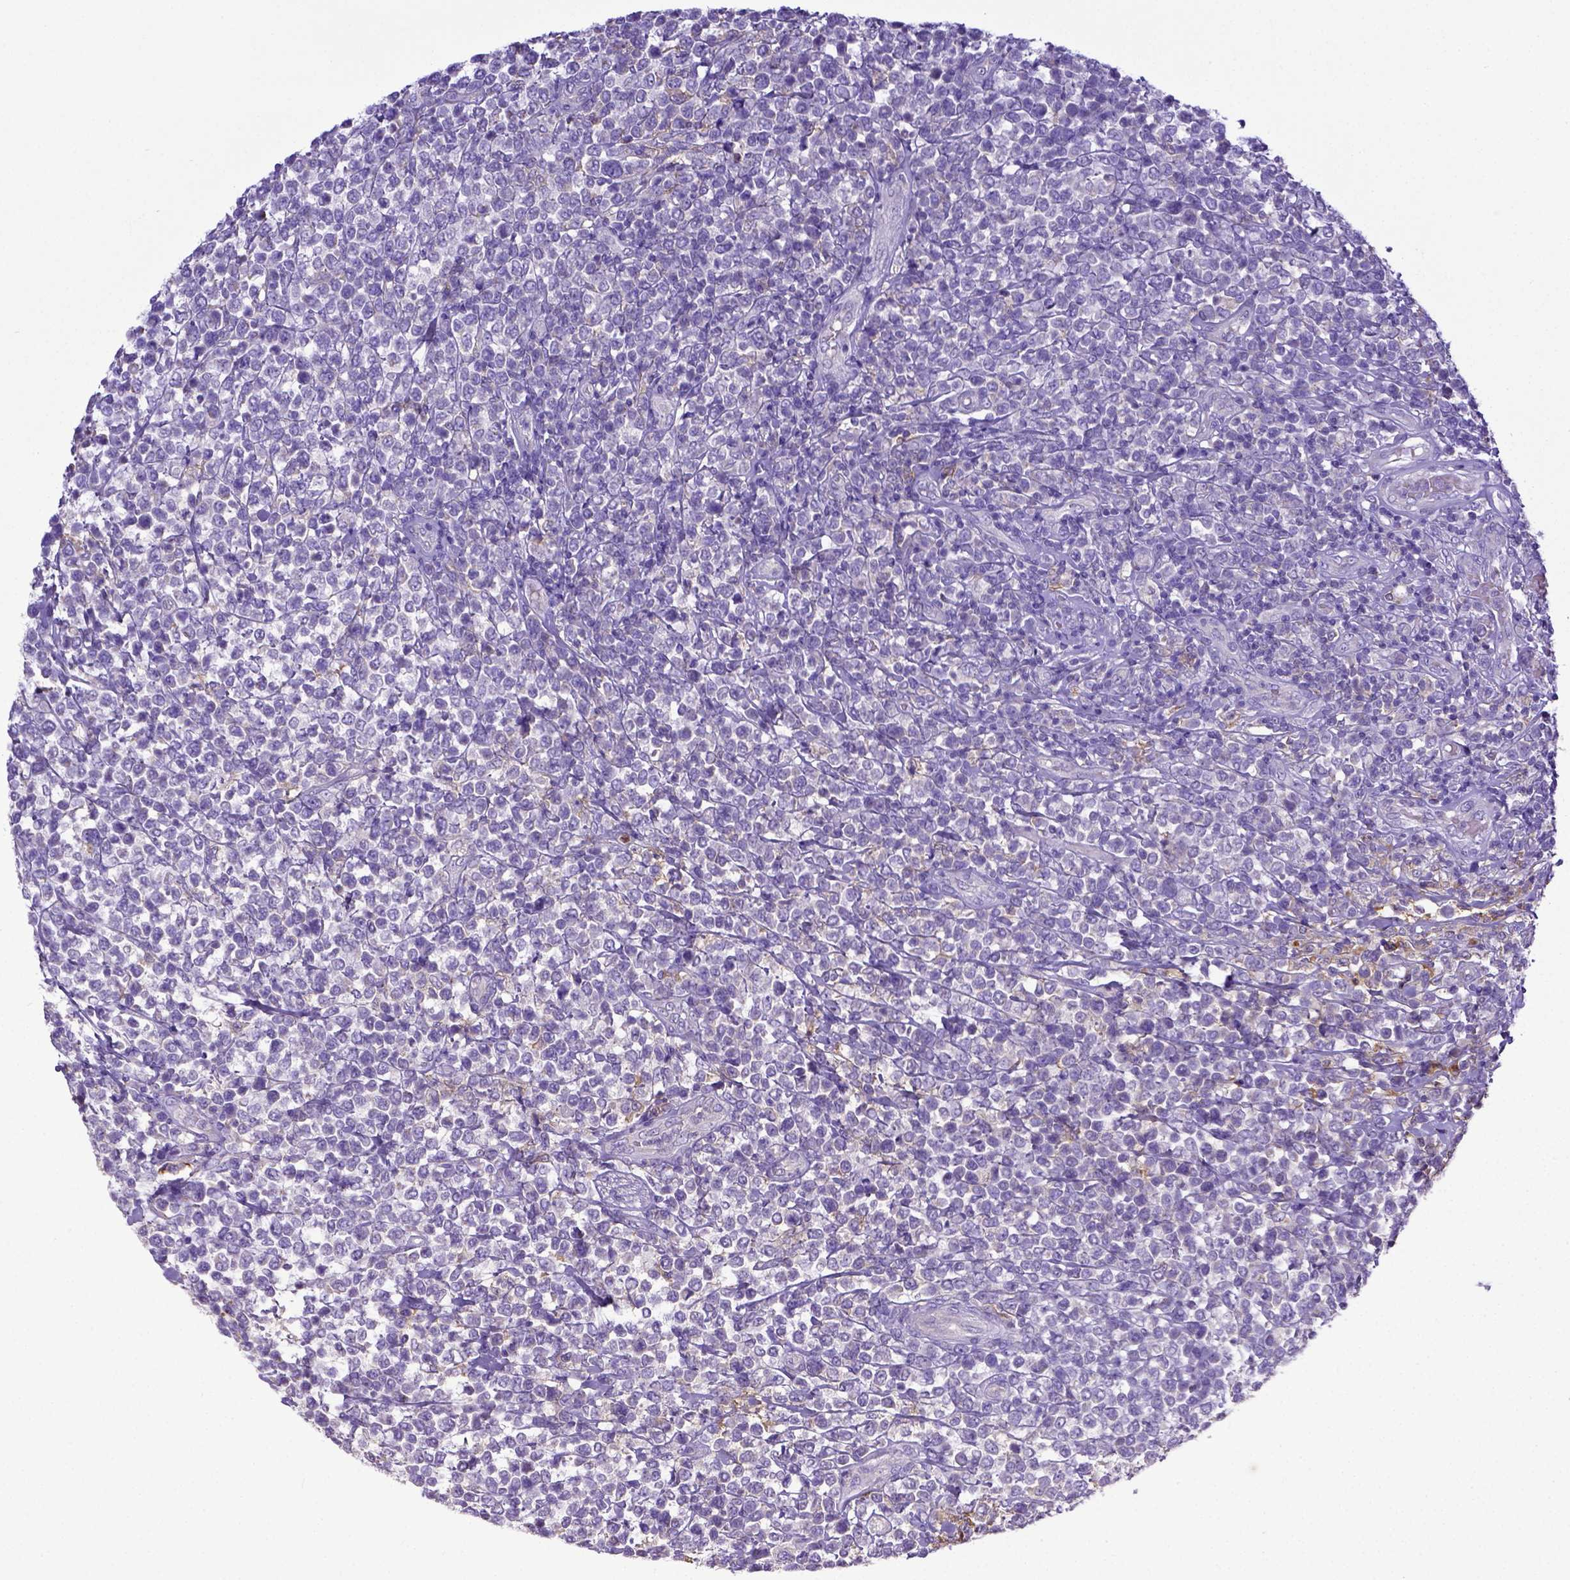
{"staining": {"intensity": "negative", "quantity": "none", "location": "none"}, "tissue": "lymphoma", "cell_type": "Tumor cells", "image_type": "cancer", "snomed": [{"axis": "morphology", "description": "Malignant lymphoma, non-Hodgkin's type, High grade"}, {"axis": "topography", "description": "Soft tissue"}], "caption": "Immunohistochemical staining of high-grade malignant lymphoma, non-Hodgkin's type demonstrates no significant positivity in tumor cells.", "gene": "CD40", "patient": {"sex": "female", "age": 56}}